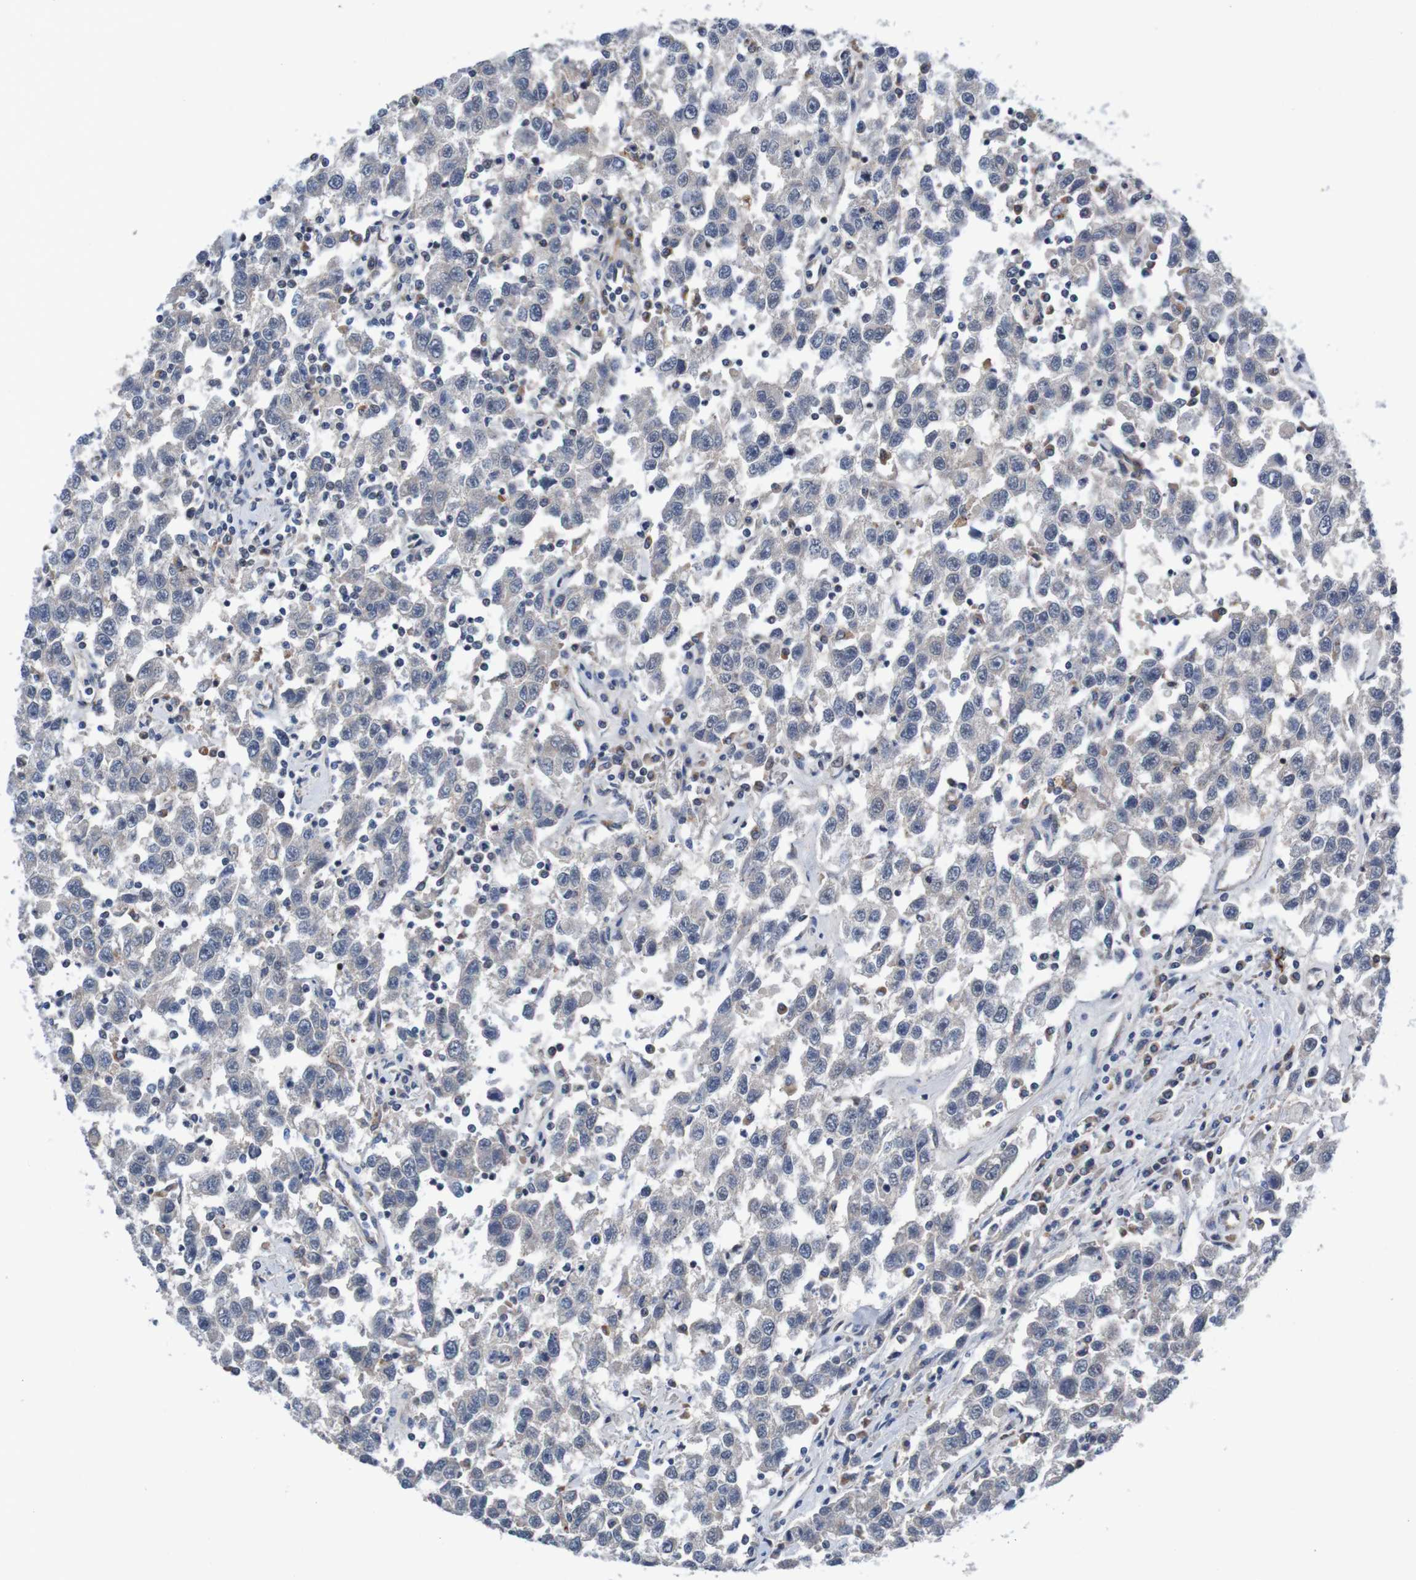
{"staining": {"intensity": "negative", "quantity": "none", "location": "none"}, "tissue": "testis cancer", "cell_type": "Tumor cells", "image_type": "cancer", "snomed": [{"axis": "morphology", "description": "Seminoma, NOS"}, {"axis": "topography", "description": "Testis"}], "caption": "High magnification brightfield microscopy of testis cancer stained with DAB (3,3'-diaminobenzidine) (brown) and counterstained with hematoxylin (blue): tumor cells show no significant staining. The staining is performed using DAB brown chromogen with nuclei counter-stained in using hematoxylin.", "gene": "CPED1", "patient": {"sex": "male", "age": 41}}